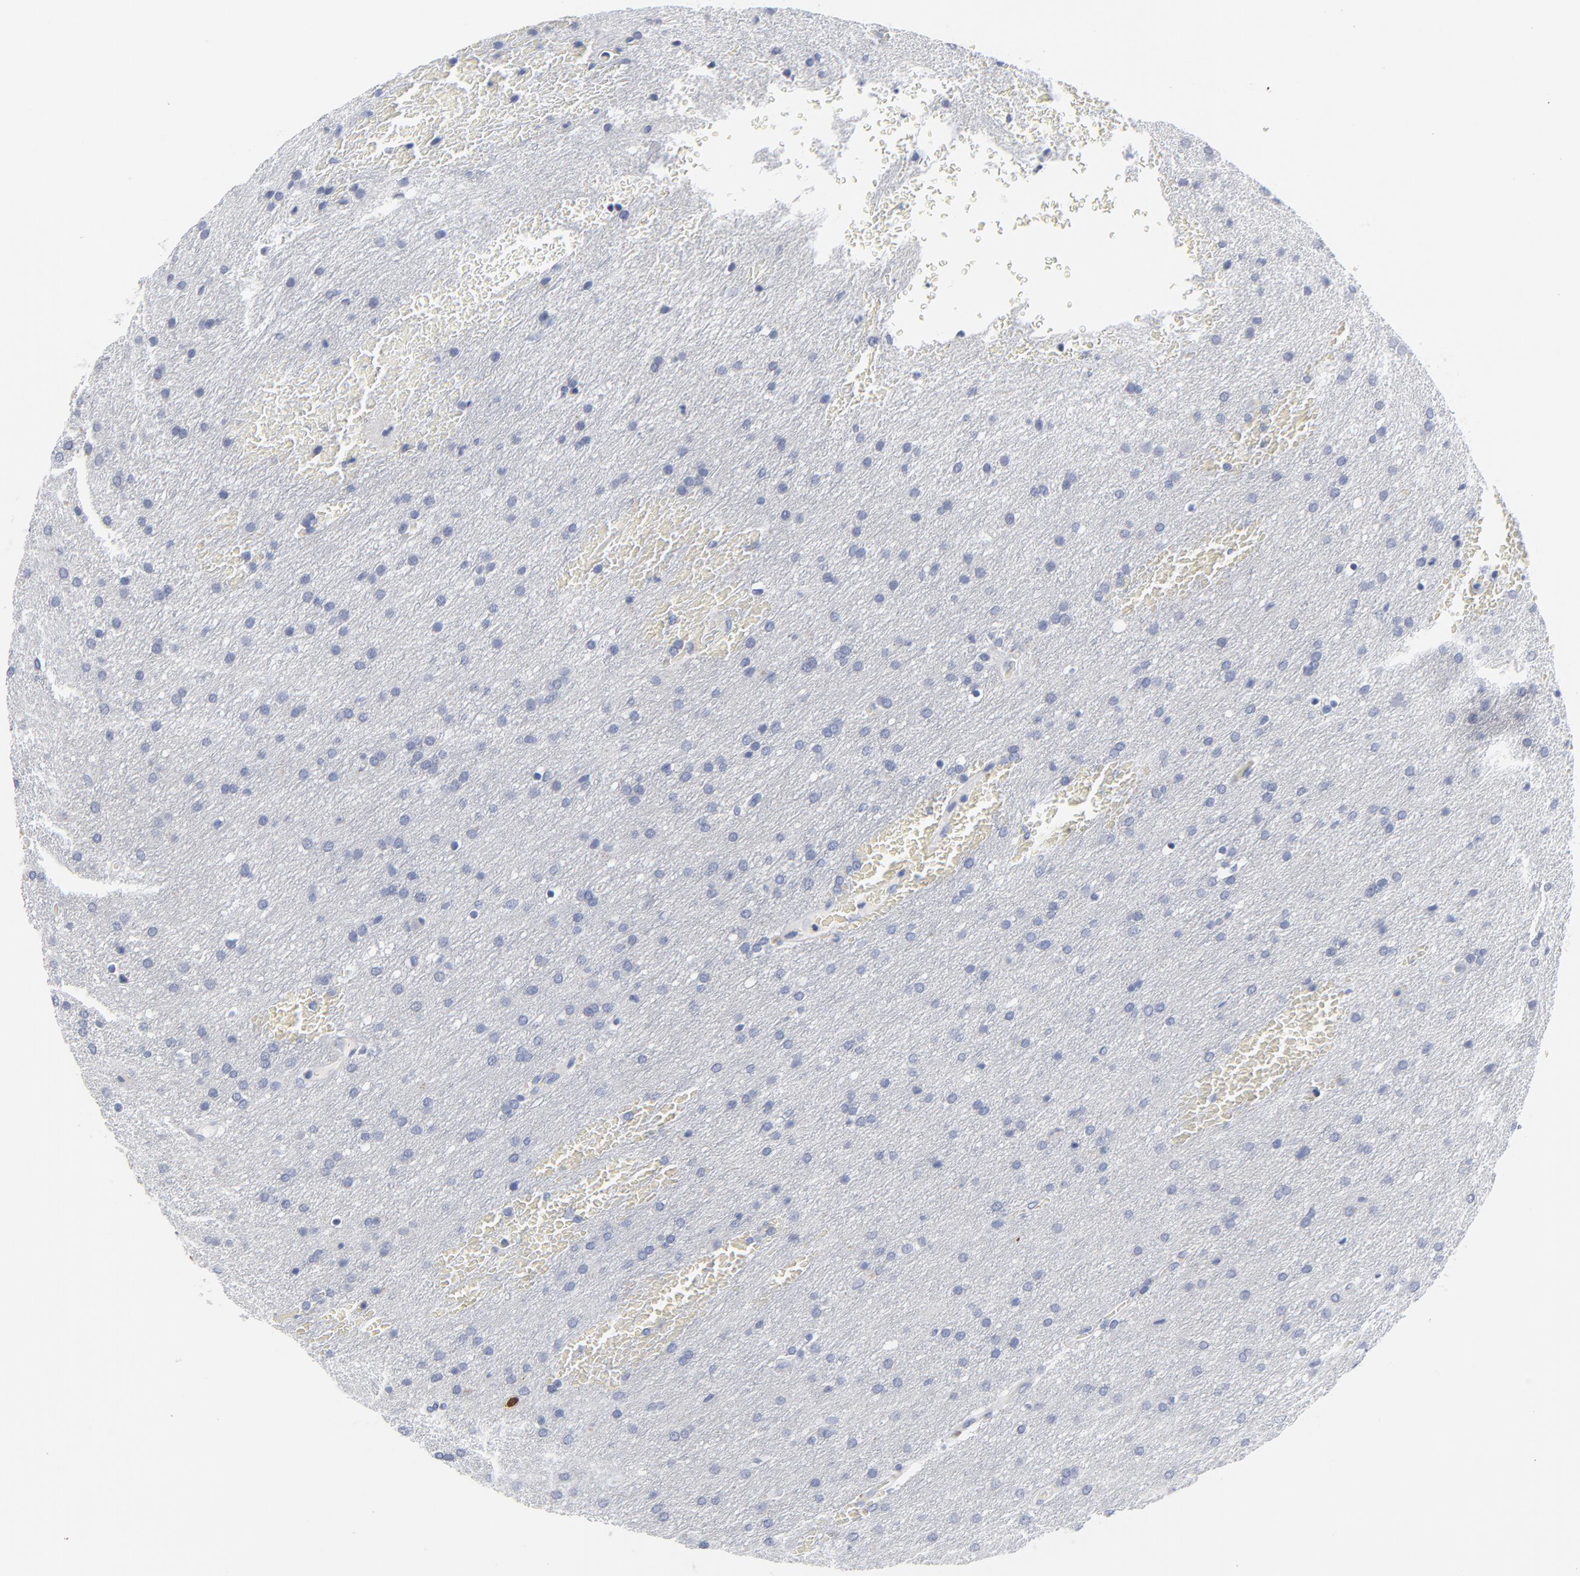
{"staining": {"intensity": "strong", "quantity": "<25%", "location": "cytoplasmic/membranous,nuclear"}, "tissue": "glioma", "cell_type": "Tumor cells", "image_type": "cancer", "snomed": [{"axis": "morphology", "description": "Glioma, malignant, Low grade"}, {"axis": "topography", "description": "Brain"}], "caption": "IHC histopathology image of human glioma stained for a protein (brown), which displays medium levels of strong cytoplasmic/membranous and nuclear staining in about <25% of tumor cells.", "gene": "CDK1", "patient": {"sex": "female", "age": 32}}